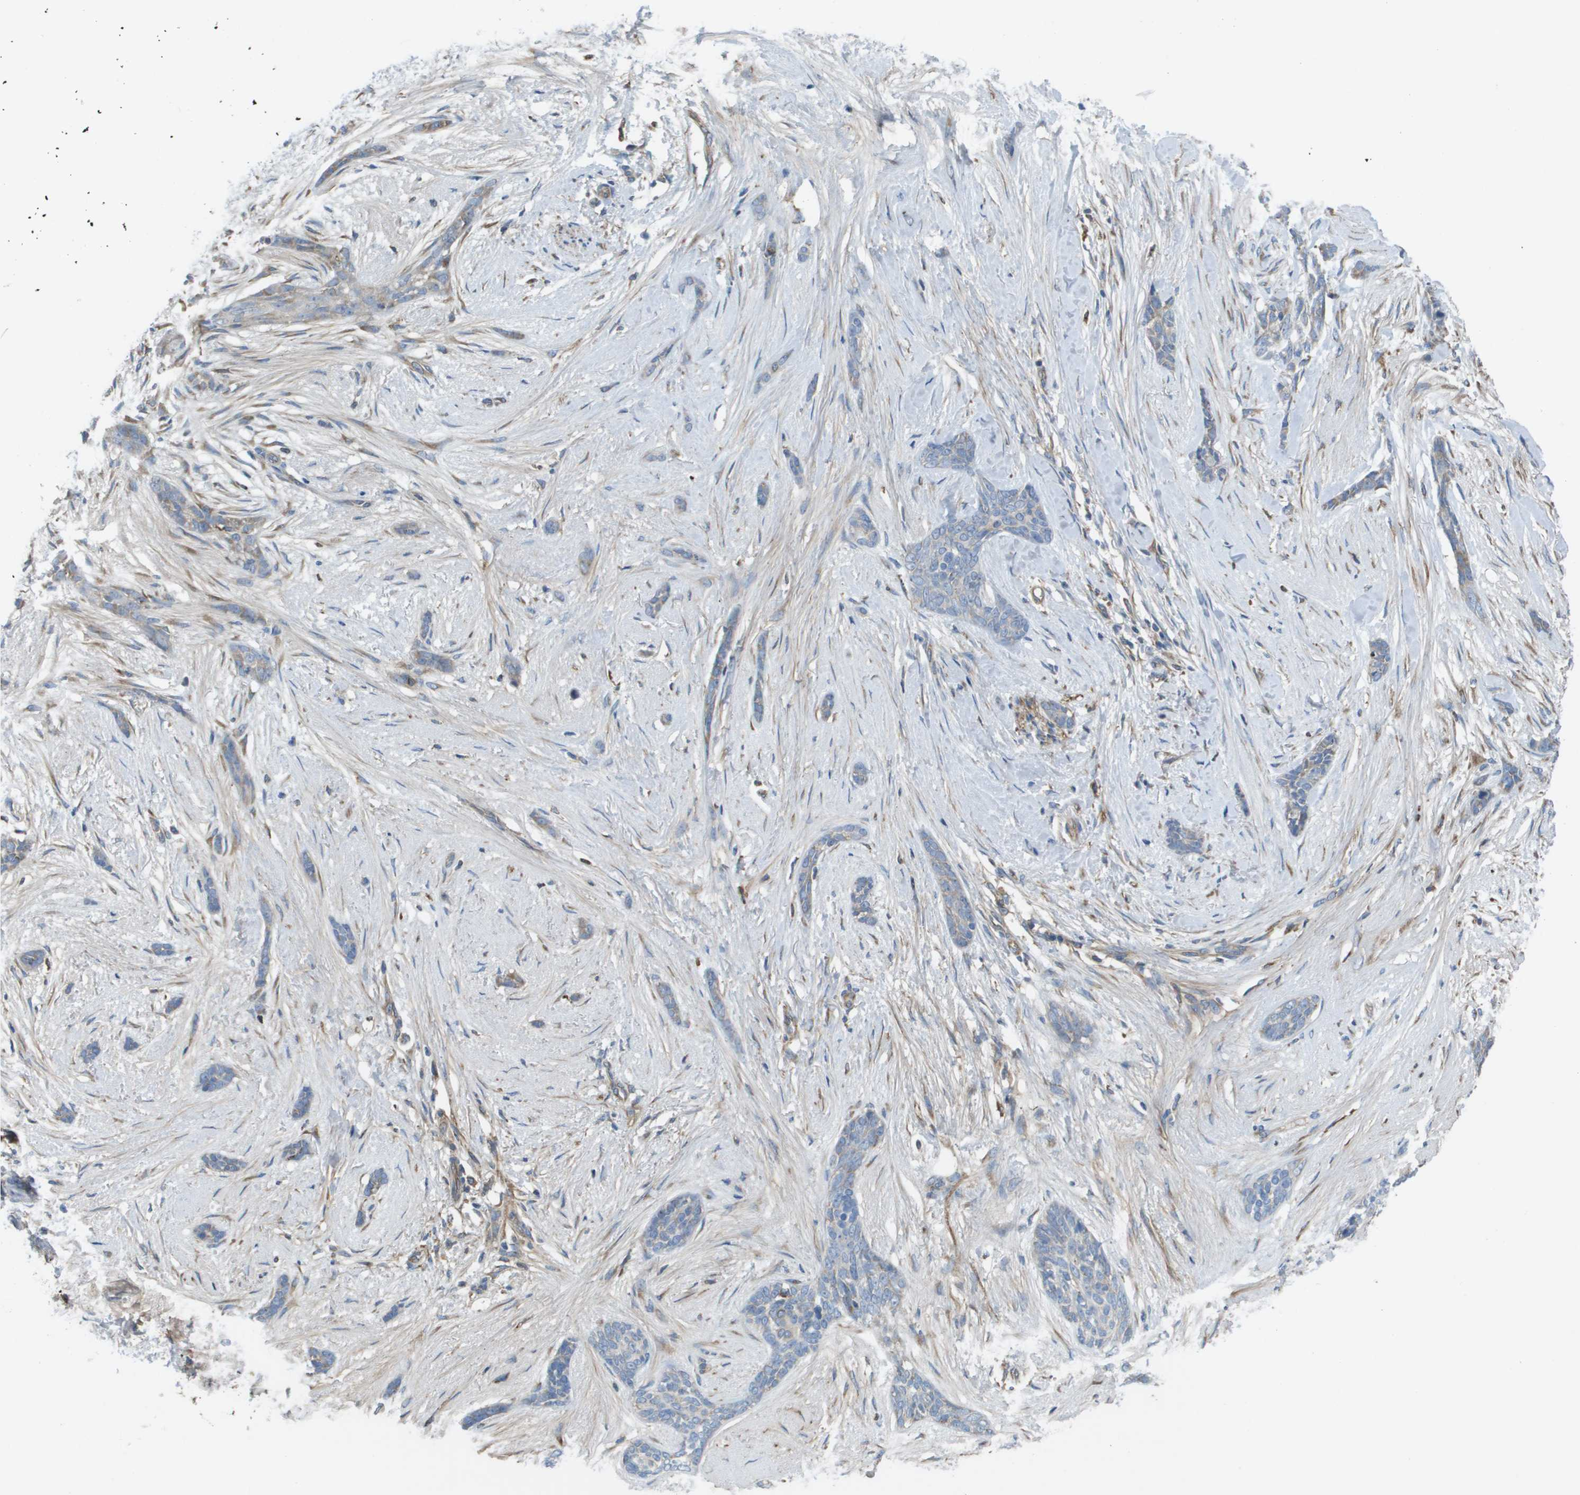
{"staining": {"intensity": "negative", "quantity": "none", "location": "none"}, "tissue": "skin cancer", "cell_type": "Tumor cells", "image_type": "cancer", "snomed": [{"axis": "morphology", "description": "Basal cell carcinoma"}, {"axis": "morphology", "description": "Adnexal tumor, benign"}, {"axis": "topography", "description": "Skin"}], "caption": "Immunohistochemistry histopathology image of skin cancer stained for a protein (brown), which shows no staining in tumor cells.", "gene": "CLCN2", "patient": {"sex": "female", "age": 42}}